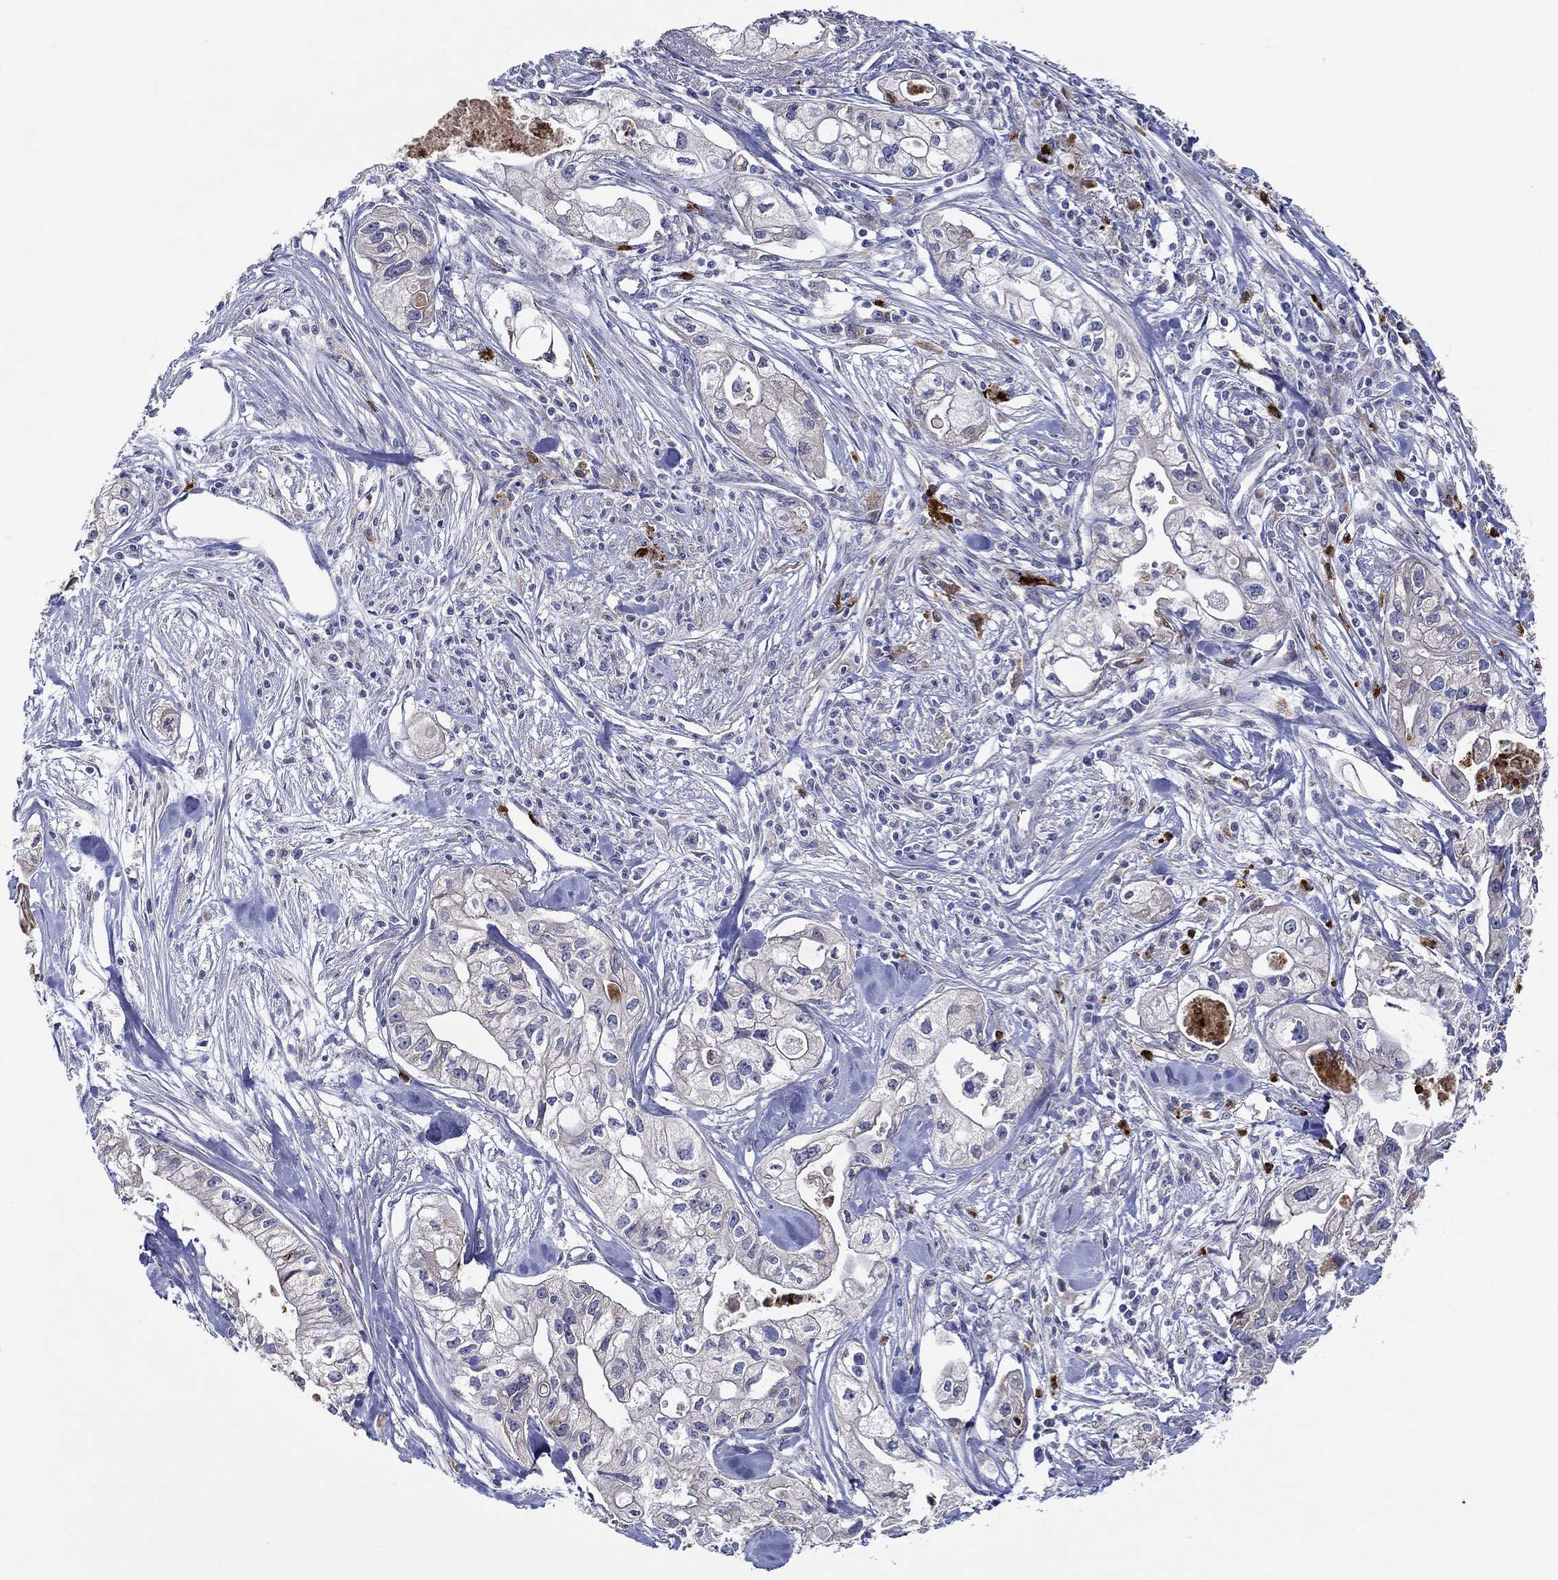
{"staining": {"intensity": "negative", "quantity": "none", "location": "none"}, "tissue": "pancreatic cancer", "cell_type": "Tumor cells", "image_type": "cancer", "snomed": [{"axis": "morphology", "description": "Adenocarcinoma, NOS"}, {"axis": "topography", "description": "Pancreas"}], "caption": "High power microscopy photomicrograph of an IHC image of pancreatic cancer, revealing no significant expression in tumor cells. (Brightfield microscopy of DAB IHC at high magnification).", "gene": "CHIT1", "patient": {"sex": "male", "age": 70}}